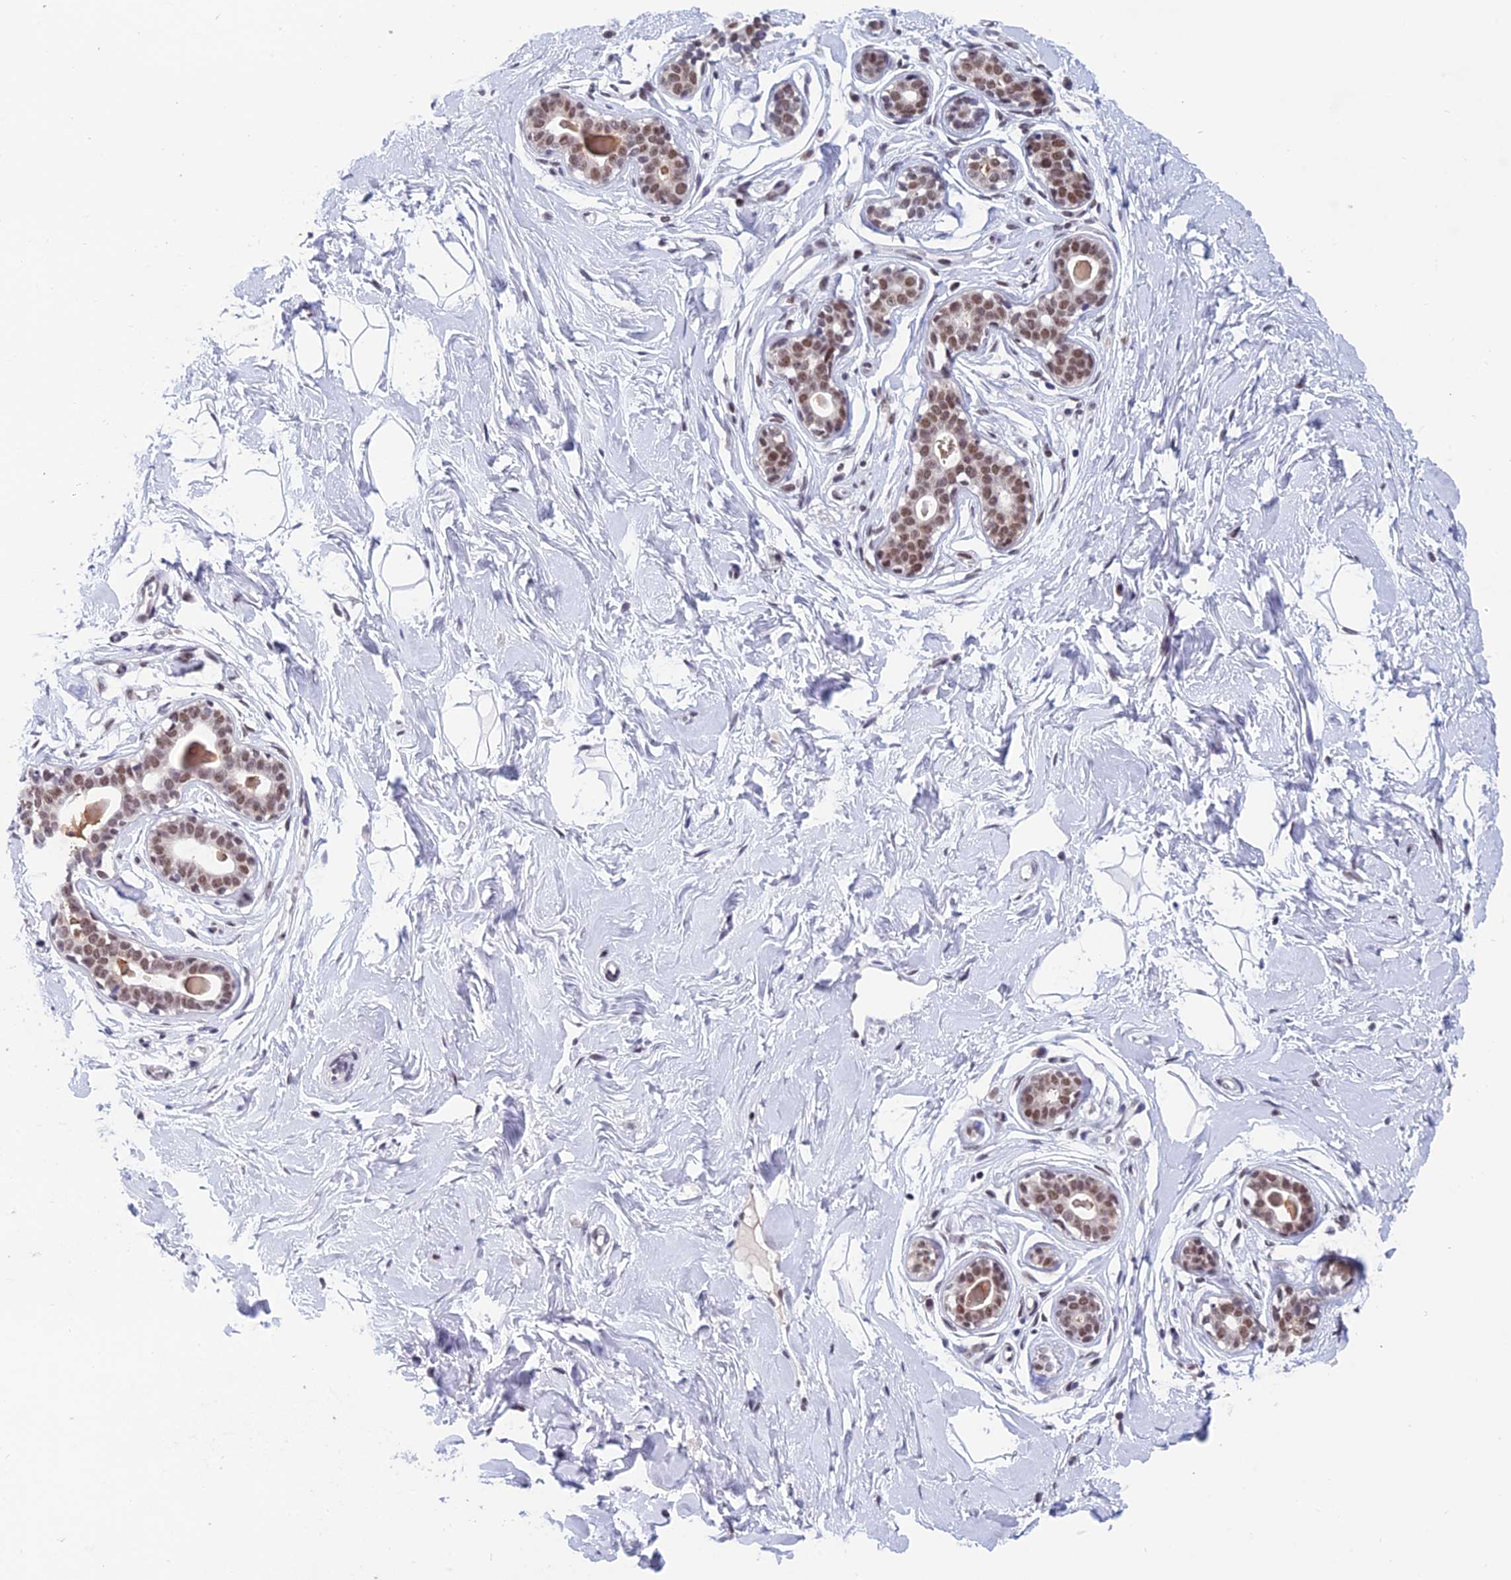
{"staining": {"intensity": "weak", "quantity": ">75%", "location": "nuclear"}, "tissue": "breast", "cell_type": "Adipocytes", "image_type": "normal", "snomed": [{"axis": "morphology", "description": "Normal tissue, NOS"}, {"axis": "morphology", "description": "Adenoma, NOS"}, {"axis": "topography", "description": "Breast"}], "caption": "Protein expression analysis of normal breast reveals weak nuclear positivity in approximately >75% of adipocytes.", "gene": "NABP2", "patient": {"sex": "female", "age": 23}}